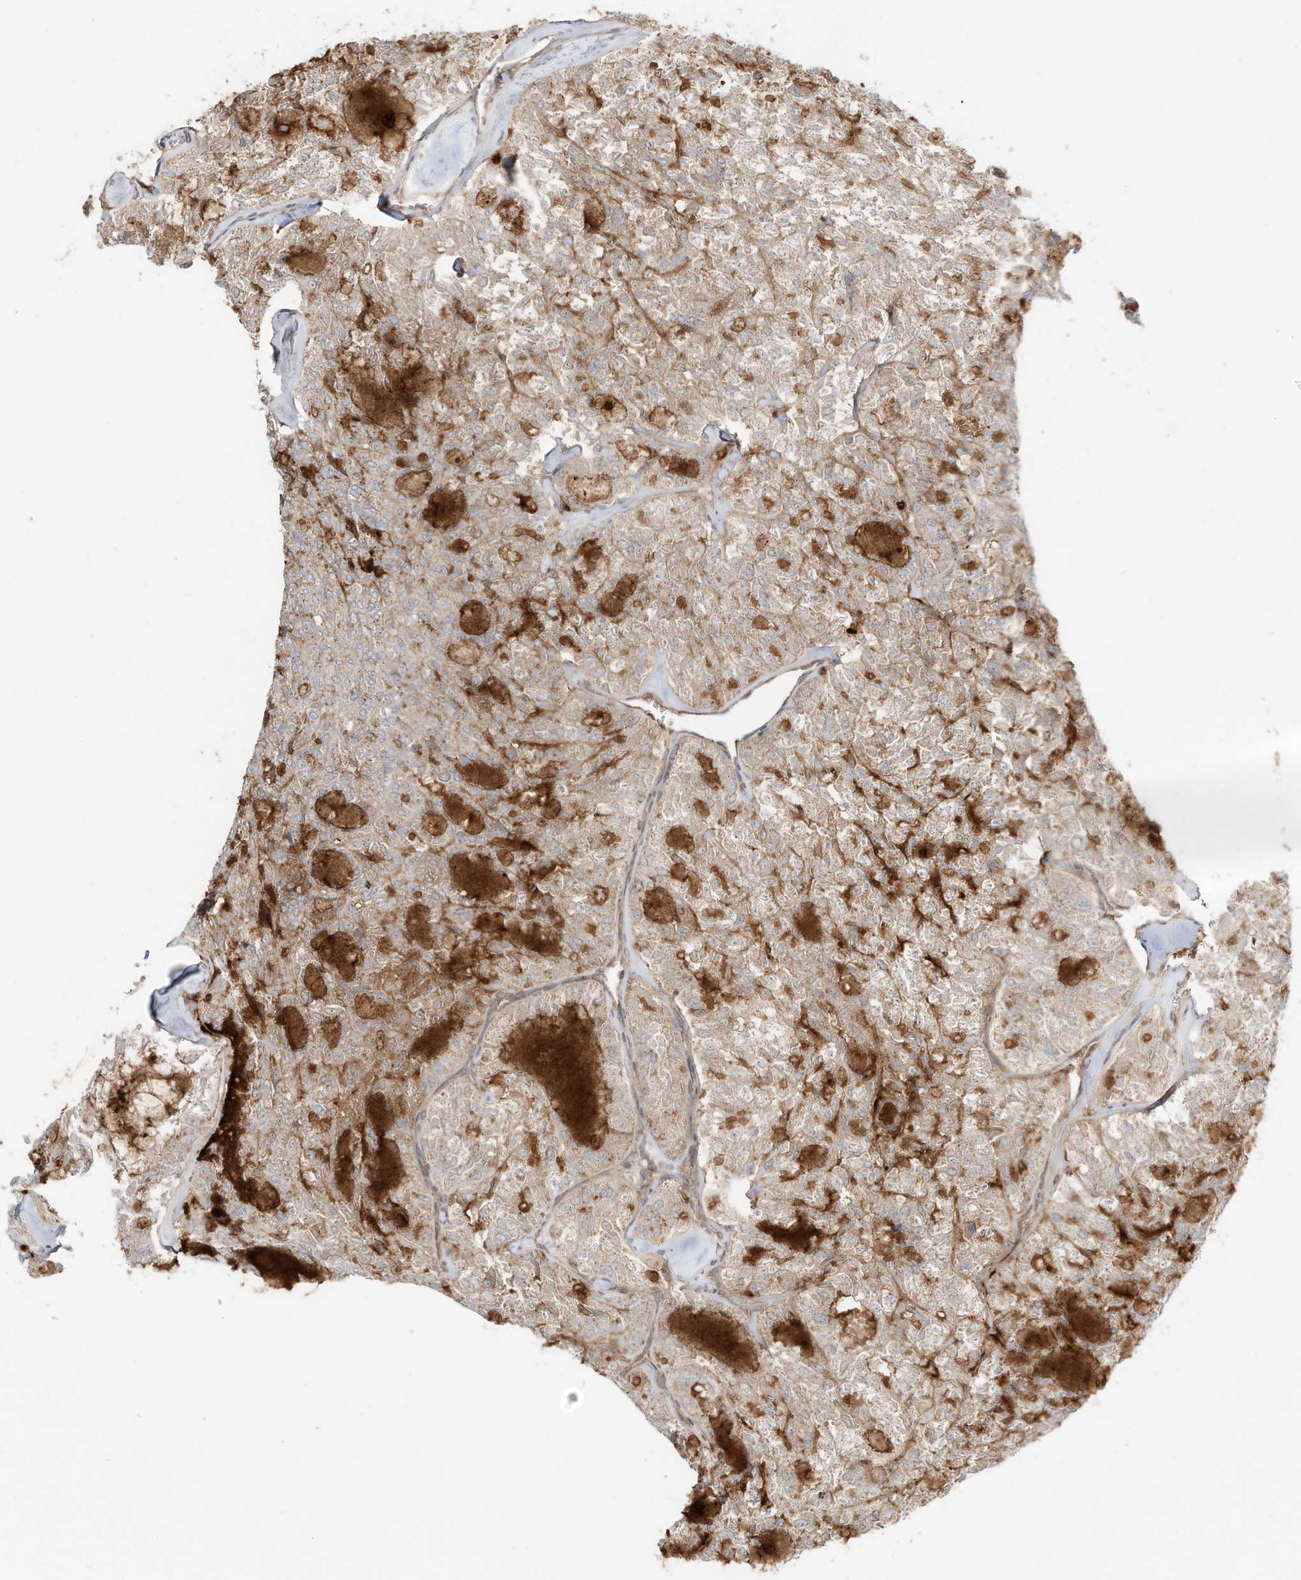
{"staining": {"intensity": "moderate", "quantity": "25%-75%", "location": "cytoplasmic/membranous"}, "tissue": "thyroid cancer", "cell_type": "Tumor cells", "image_type": "cancer", "snomed": [{"axis": "morphology", "description": "Follicular adenoma carcinoma, NOS"}, {"axis": "topography", "description": "Thyroid gland"}], "caption": "Immunohistochemical staining of human thyroid cancer (follicular adenoma carcinoma) reveals medium levels of moderate cytoplasmic/membranous staining in about 25%-75% of tumor cells. Using DAB (brown) and hematoxylin (blue) stains, captured at high magnification using brightfield microscopy.", "gene": "CUX1", "patient": {"sex": "male", "age": 75}}